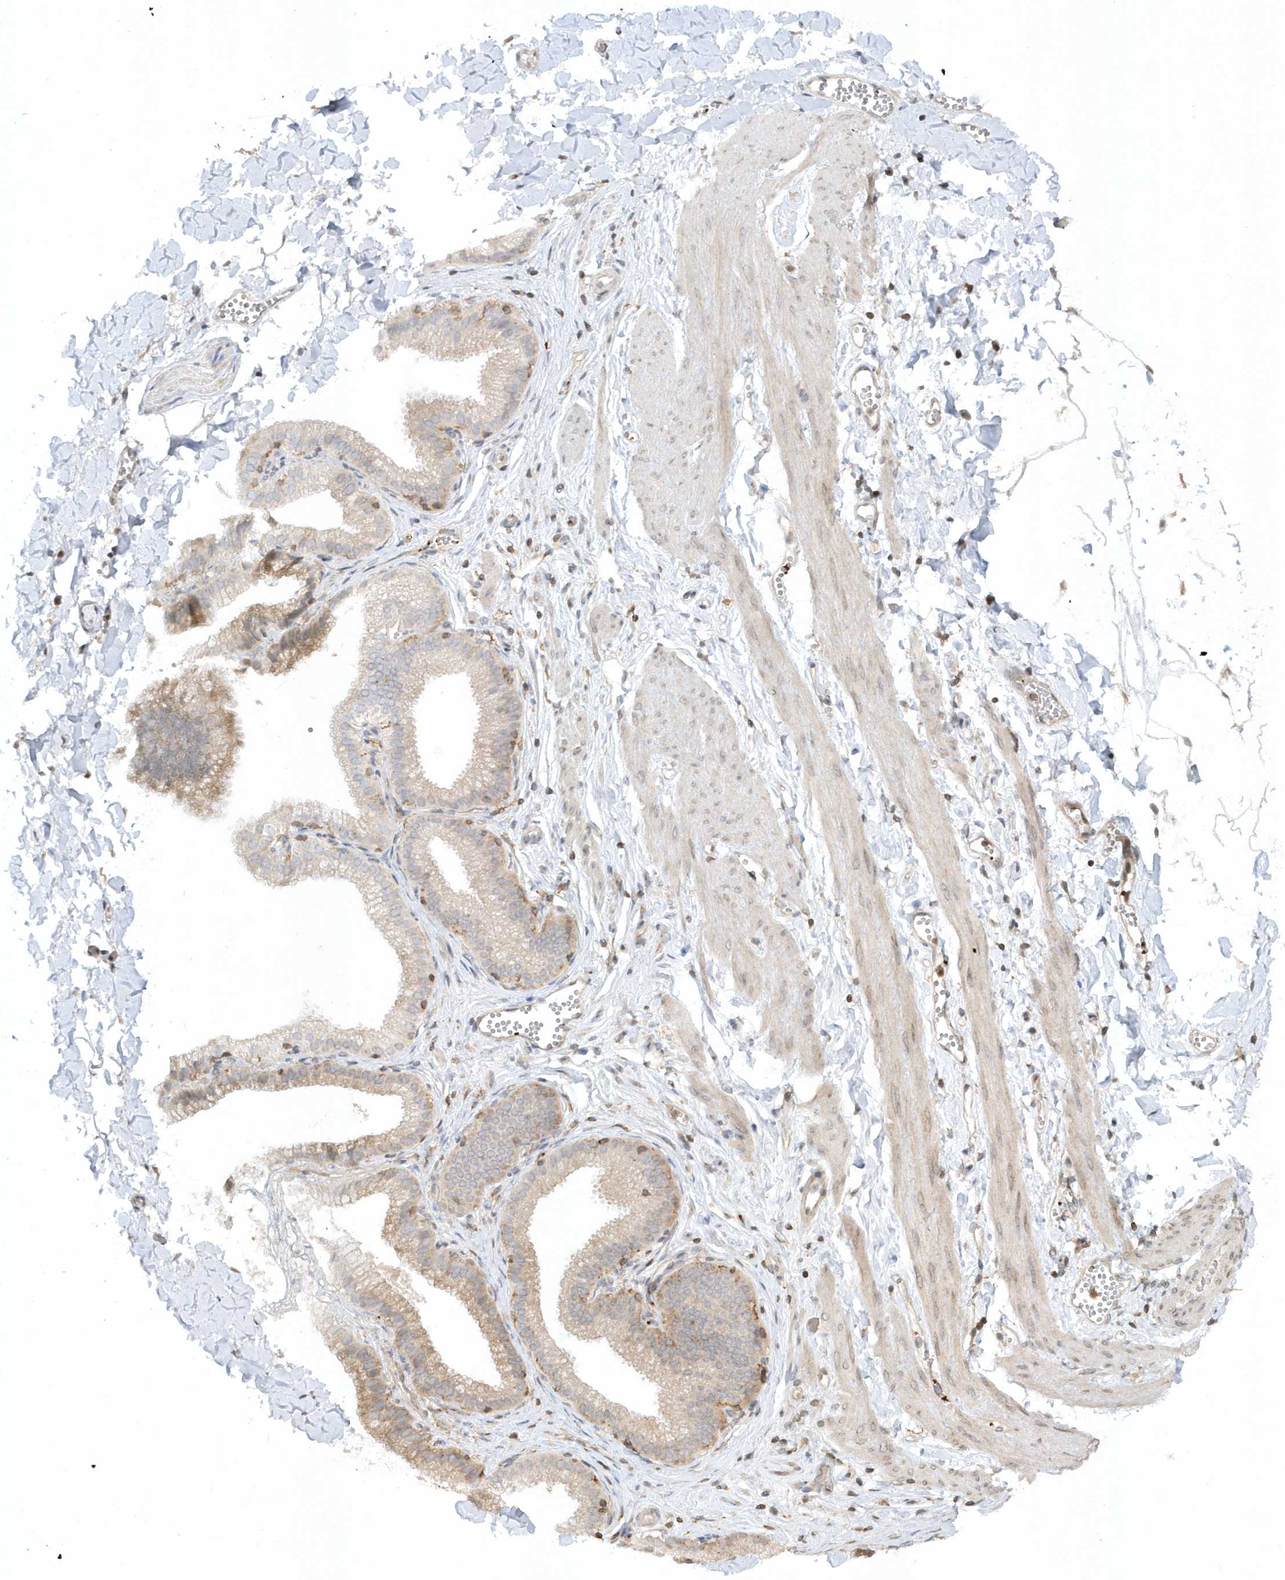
{"staining": {"intensity": "negative", "quantity": "none", "location": "none"}, "tissue": "adipose tissue", "cell_type": "Adipocytes", "image_type": "normal", "snomed": [{"axis": "morphology", "description": "Normal tissue, NOS"}, {"axis": "topography", "description": "Gallbladder"}, {"axis": "topography", "description": "Peripheral nerve tissue"}], "caption": "This is a image of immunohistochemistry staining of normal adipose tissue, which shows no expression in adipocytes. (DAB (3,3'-diaminobenzidine) immunohistochemistry (IHC) with hematoxylin counter stain).", "gene": "BSN", "patient": {"sex": "male", "age": 38}}